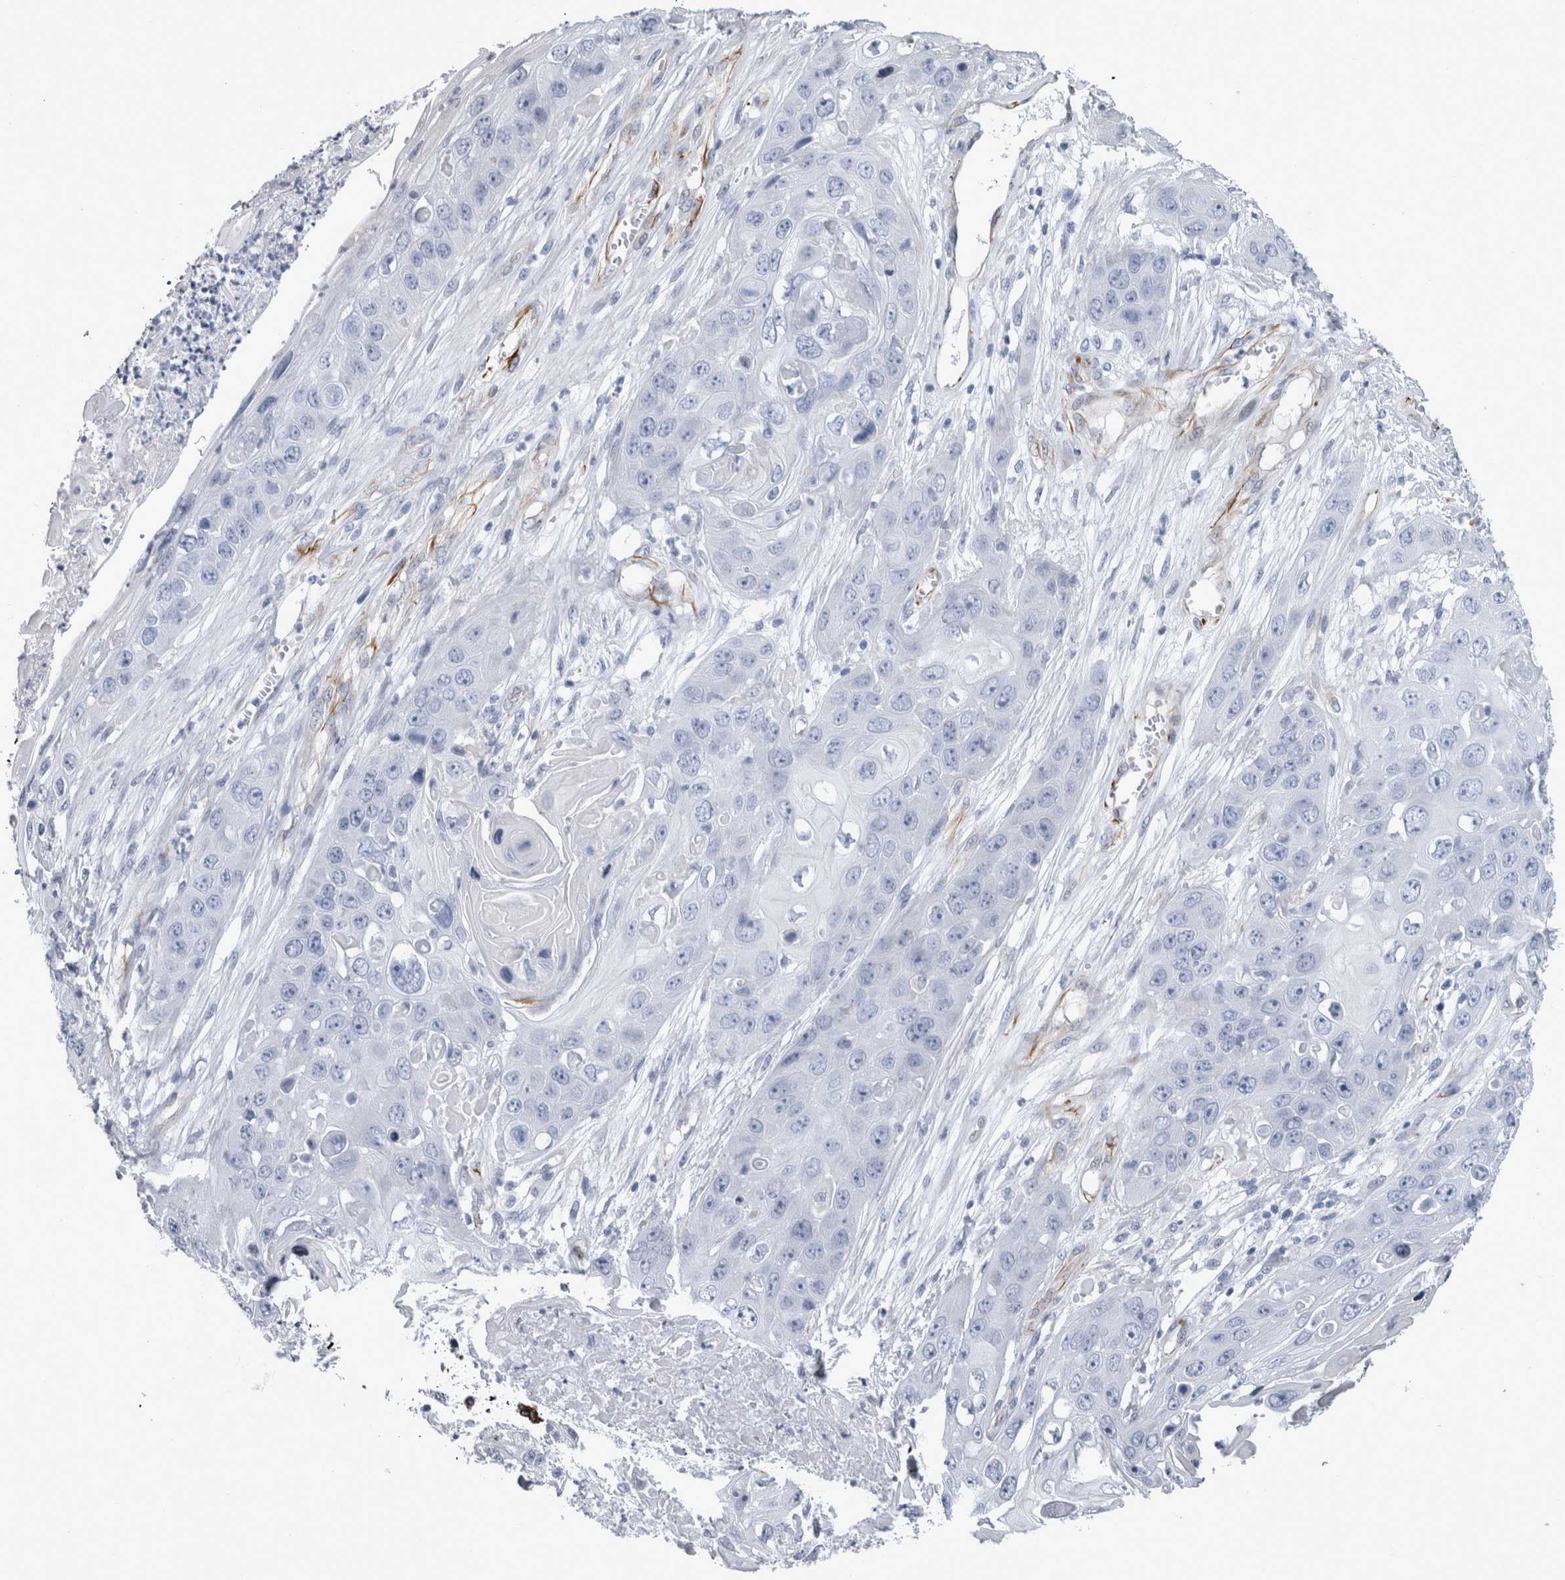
{"staining": {"intensity": "negative", "quantity": "none", "location": "none"}, "tissue": "skin cancer", "cell_type": "Tumor cells", "image_type": "cancer", "snomed": [{"axis": "morphology", "description": "Squamous cell carcinoma, NOS"}, {"axis": "topography", "description": "Skin"}], "caption": "Protein analysis of skin cancer (squamous cell carcinoma) demonstrates no significant expression in tumor cells.", "gene": "VWDE", "patient": {"sex": "male", "age": 55}}